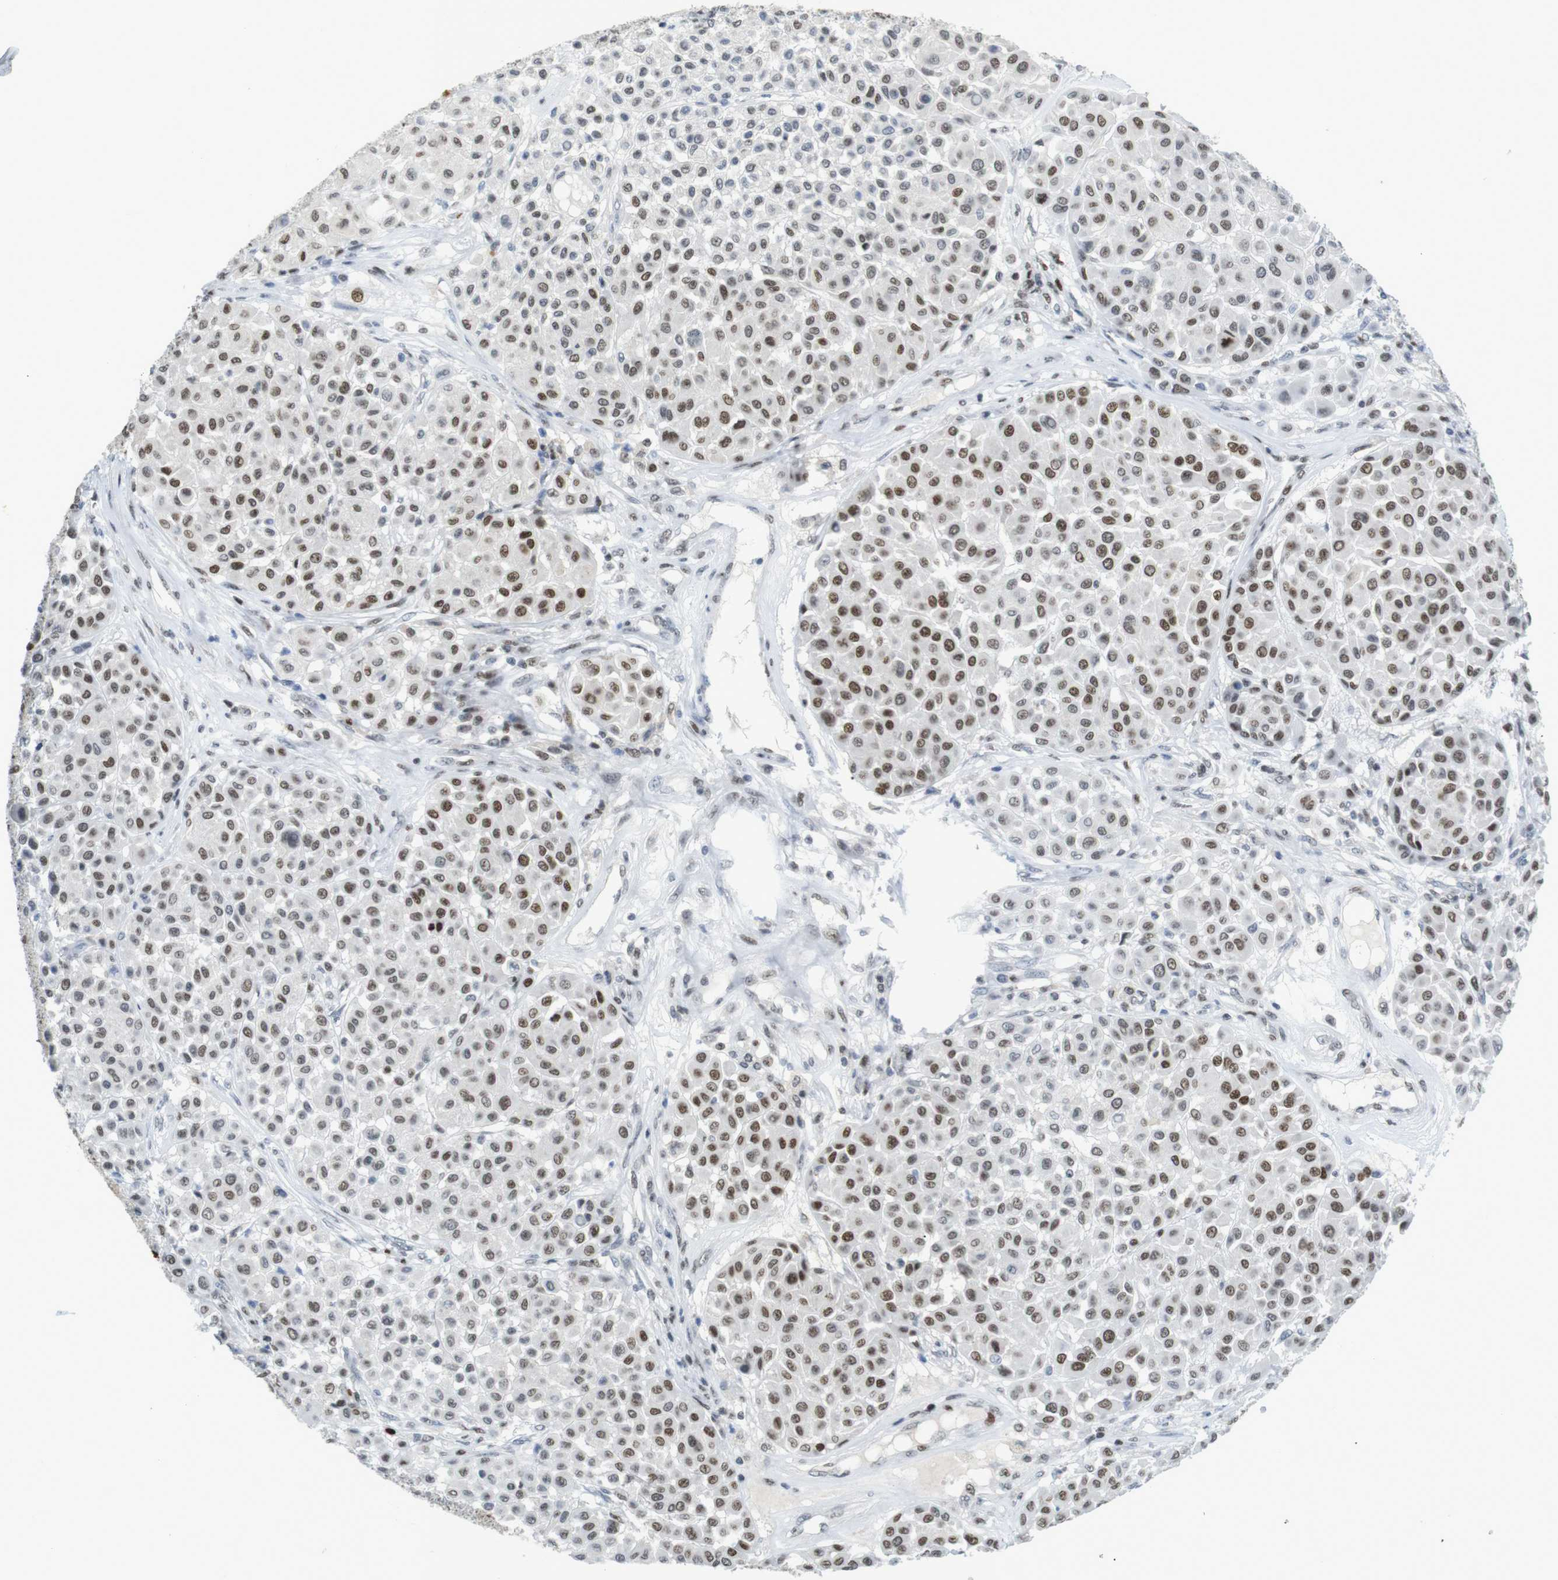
{"staining": {"intensity": "moderate", "quantity": ">75%", "location": "nuclear"}, "tissue": "melanoma", "cell_type": "Tumor cells", "image_type": "cancer", "snomed": [{"axis": "morphology", "description": "Malignant melanoma, Metastatic site"}, {"axis": "topography", "description": "Soft tissue"}], "caption": "Immunohistochemical staining of melanoma reveals moderate nuclear protein positivity in approximately >75% of tumor cells.", "gene": "RIOX2", "patient": {"sex": "male", "age": 41}}